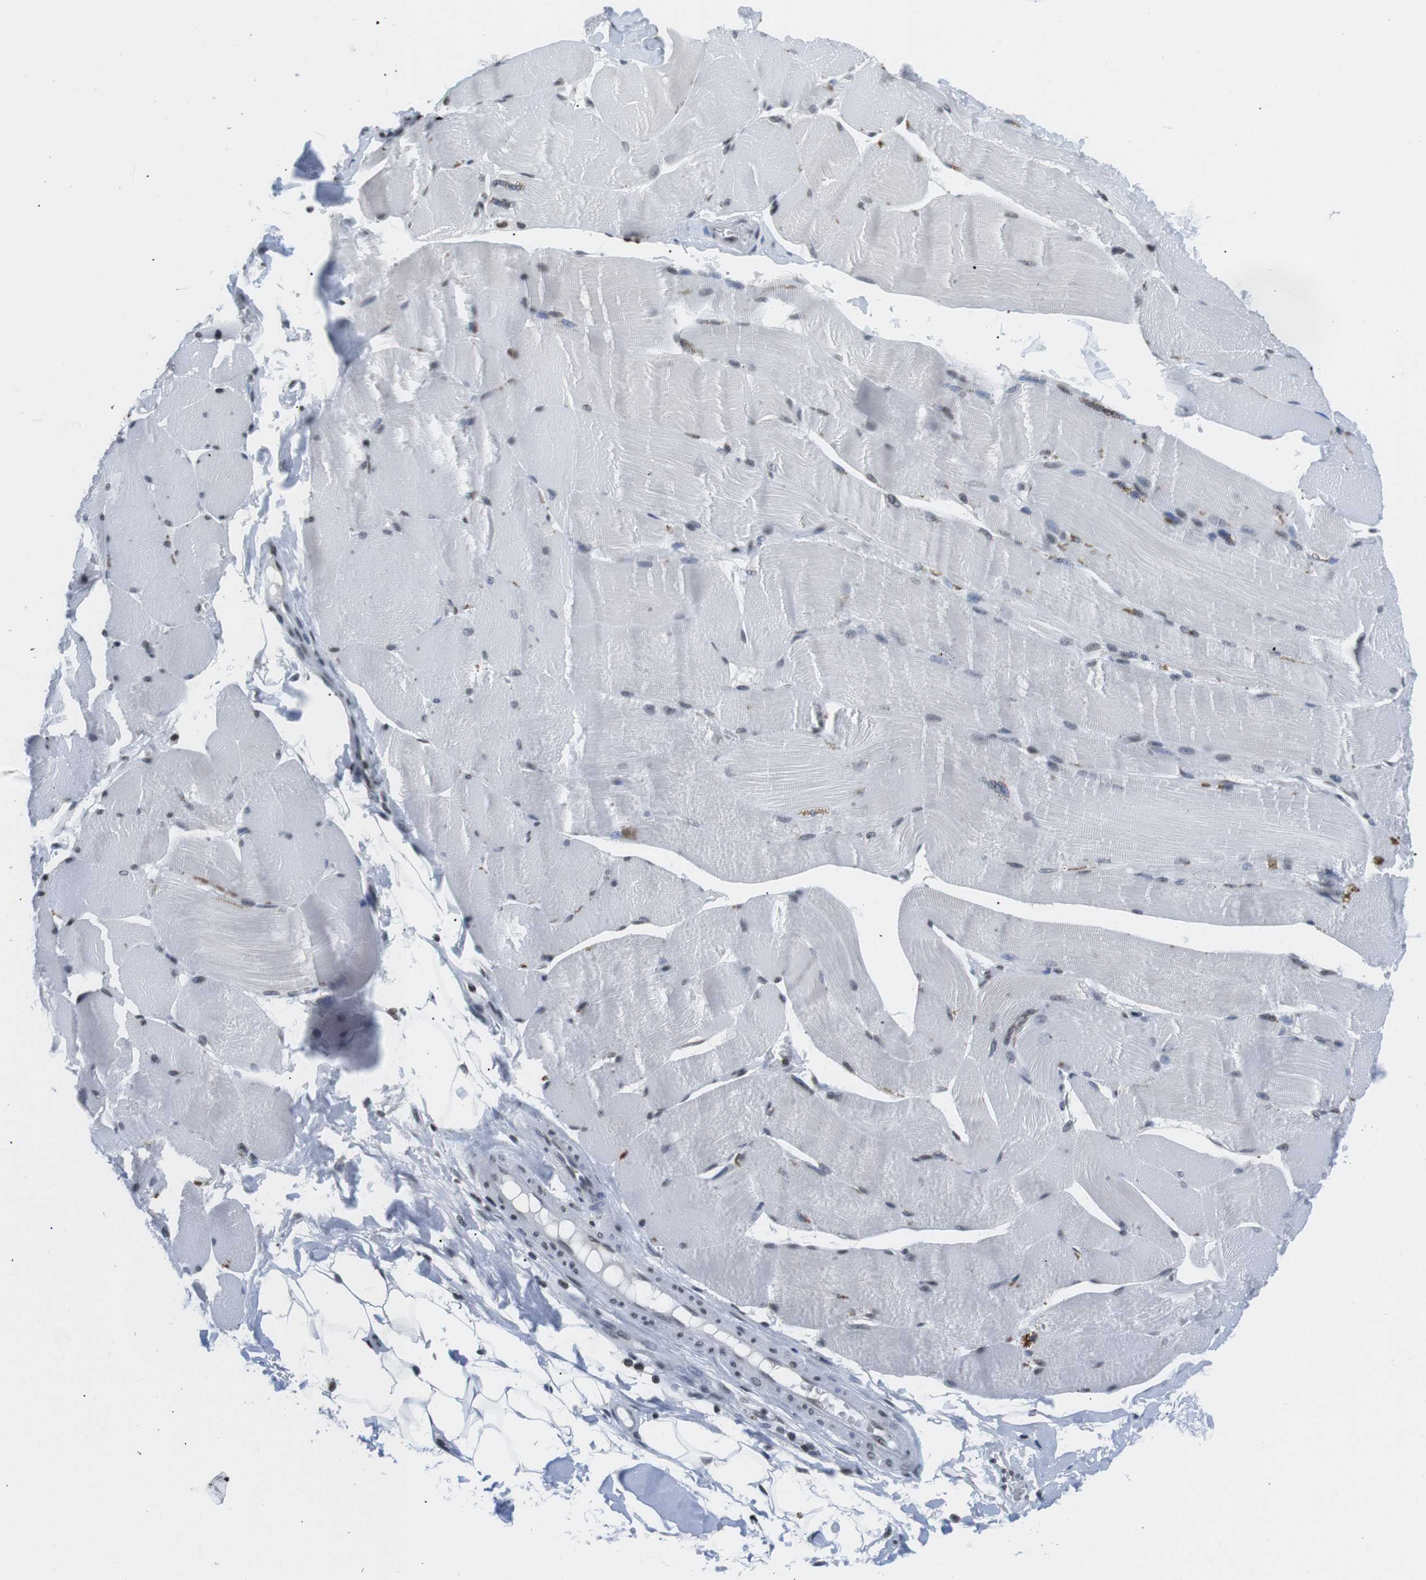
{"staining": {"intensity": "weak", "quantity": "<25%", "location": "nuclear"}, "tissue": "skeletal muscle", "cell_type": "Myocytes", "image_type": "normal", "snomed": [{"axis": "morphology", "description": "Normal tissue, NOS"}, {"axis": "topography", "description": "Skin"}, {"axis": "topography", "description": "Skeletal muscle"}], "caption": "The photomicrograph reveals no significant positivity in myocytes of skeletal muscle. The staining is performed using DAB brown chromogen with nuclei counter-stained in using hematoxylin.", "gene": "E2F2", "patient": {"sex": "male", "age": 83}}